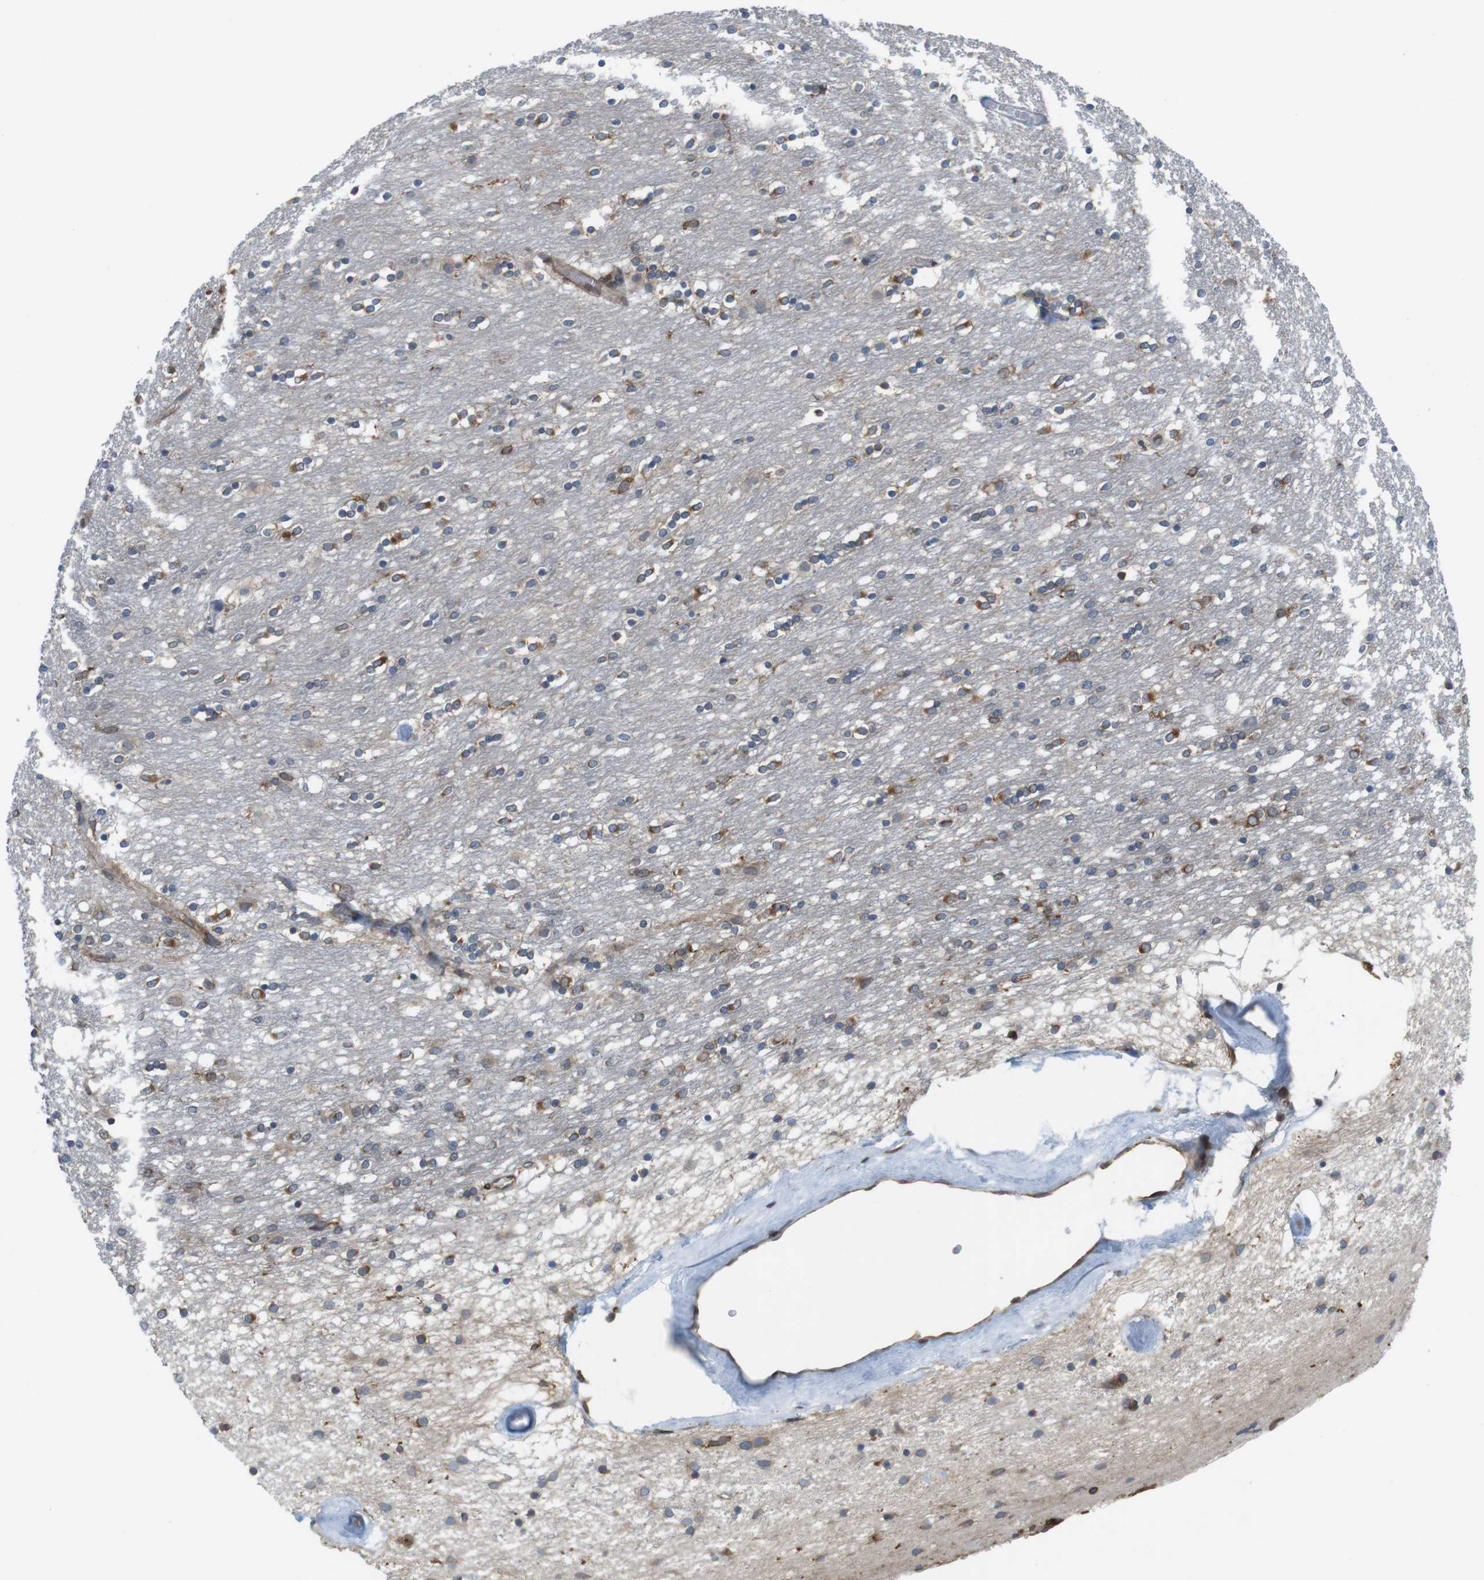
{"staining": {"intensity": "moderate", "quantity": "25%-75%", "location": "cytoplasmic/membranous"}, "tissue": "caudate", "cell_type": "Glial cells", "image_type": "normal", "snomed": [{"axis": "morphology", "description": "Normal tissue, NOS"}, {"axis": "topography", "description": "Lateral ventricle wall"}], "caption": "Glial cells reveal medium levels of moderate cytoplasmic/membranous staining in approximately 25%-75% of cells in benign human caudate.", "gene": "ARL6IP5", "patient": {"sex": "female", "age": 54}}